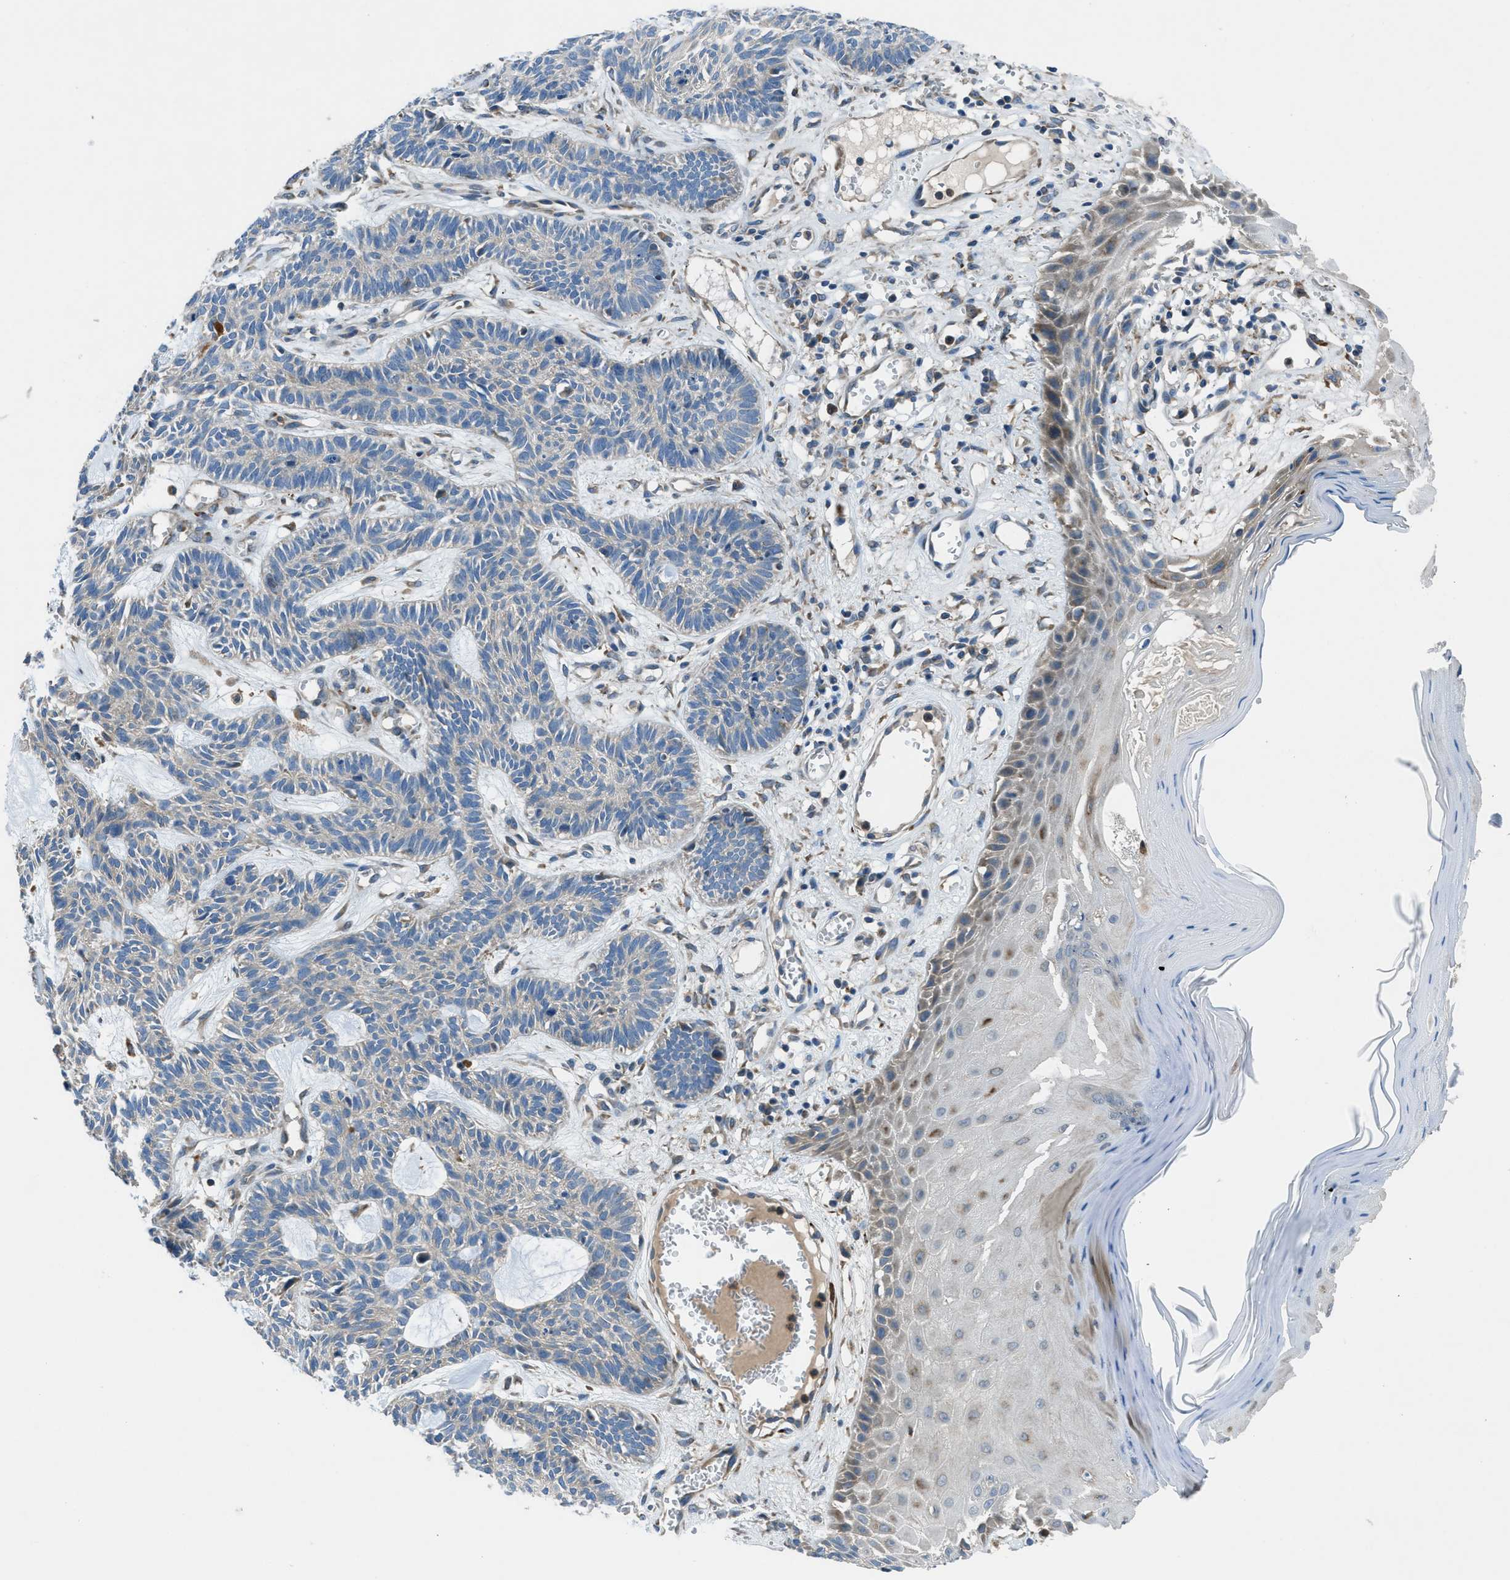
{"staining": {"intensity": "weak", "quantity": "<25%", "location": "cytoplasmic/membranous"}, "tissue": "skin cancer", "cell_type": "Tumor cells", "image_type": "cancer", "snomed": [{"axis": "morphology", "description": "Basal cell carcinoma"}, {"axis": "topography", "description": "Skin"}], "caption": "Basal cell carcinoma (skin) was stained to show a protein in brown. There is no significant expression in tumor cells.", "gene": "MAP3K20", "patient": {"sex": "male", "age": 67}}